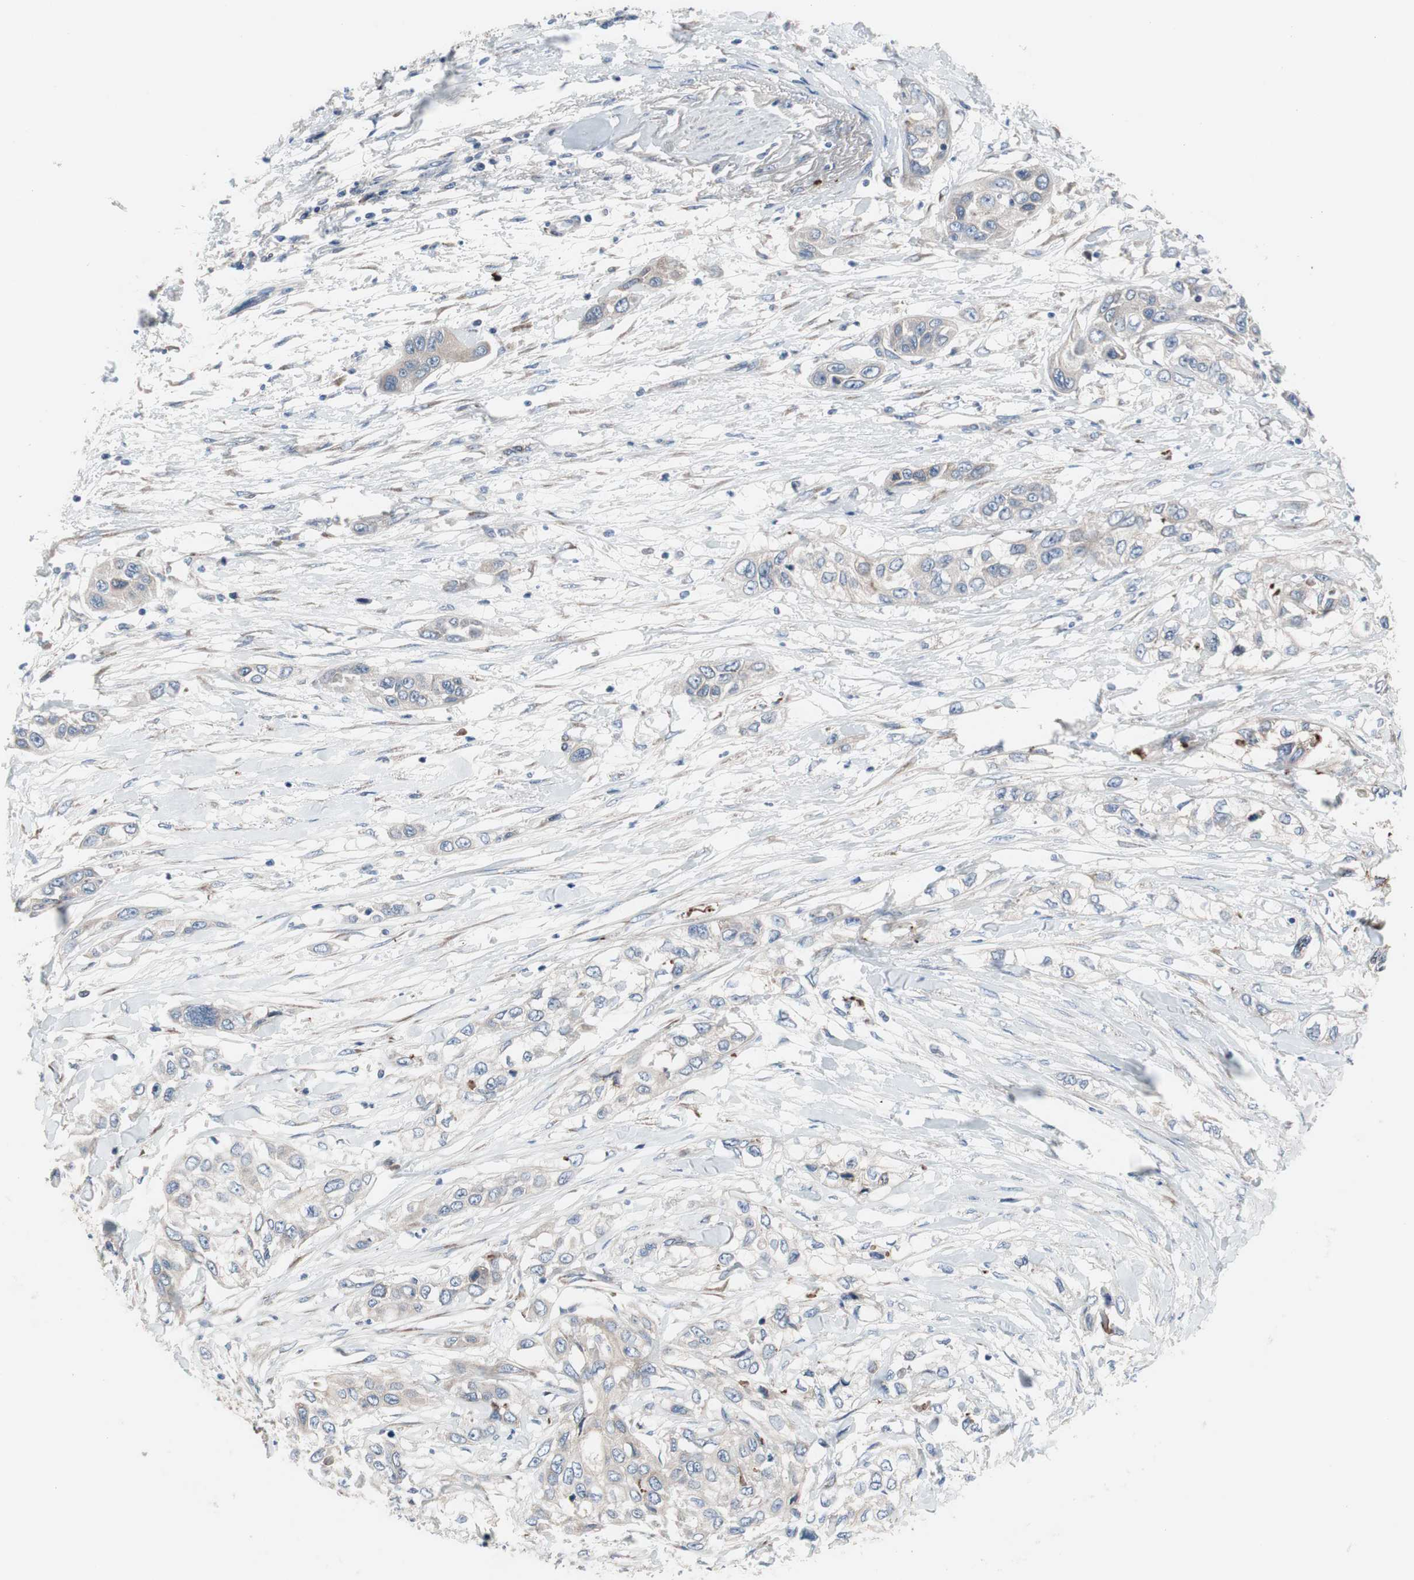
{"staining": {"intensity": "weak", "quantity": ">75%", "location": "cytoplasmic/membranous"}, "tissue": "pancreatic cancer", "cell_type": "Tumor cells", "image_type": "cancer", "snomed": [{"axis": "morphology", "description": "Adenocarcinoma, NOS"}, {"axis": "topography", "description": "Pancreas"}], "caption": "Adenocarcinoma (pancreatic) stained with a brown dye demonstrates weak cytoplasmic/membranous positive positivity in approximately >75% of tumor cells.", "gene": "KANSL1", "patient": {"sex": "female", "age": 70}}